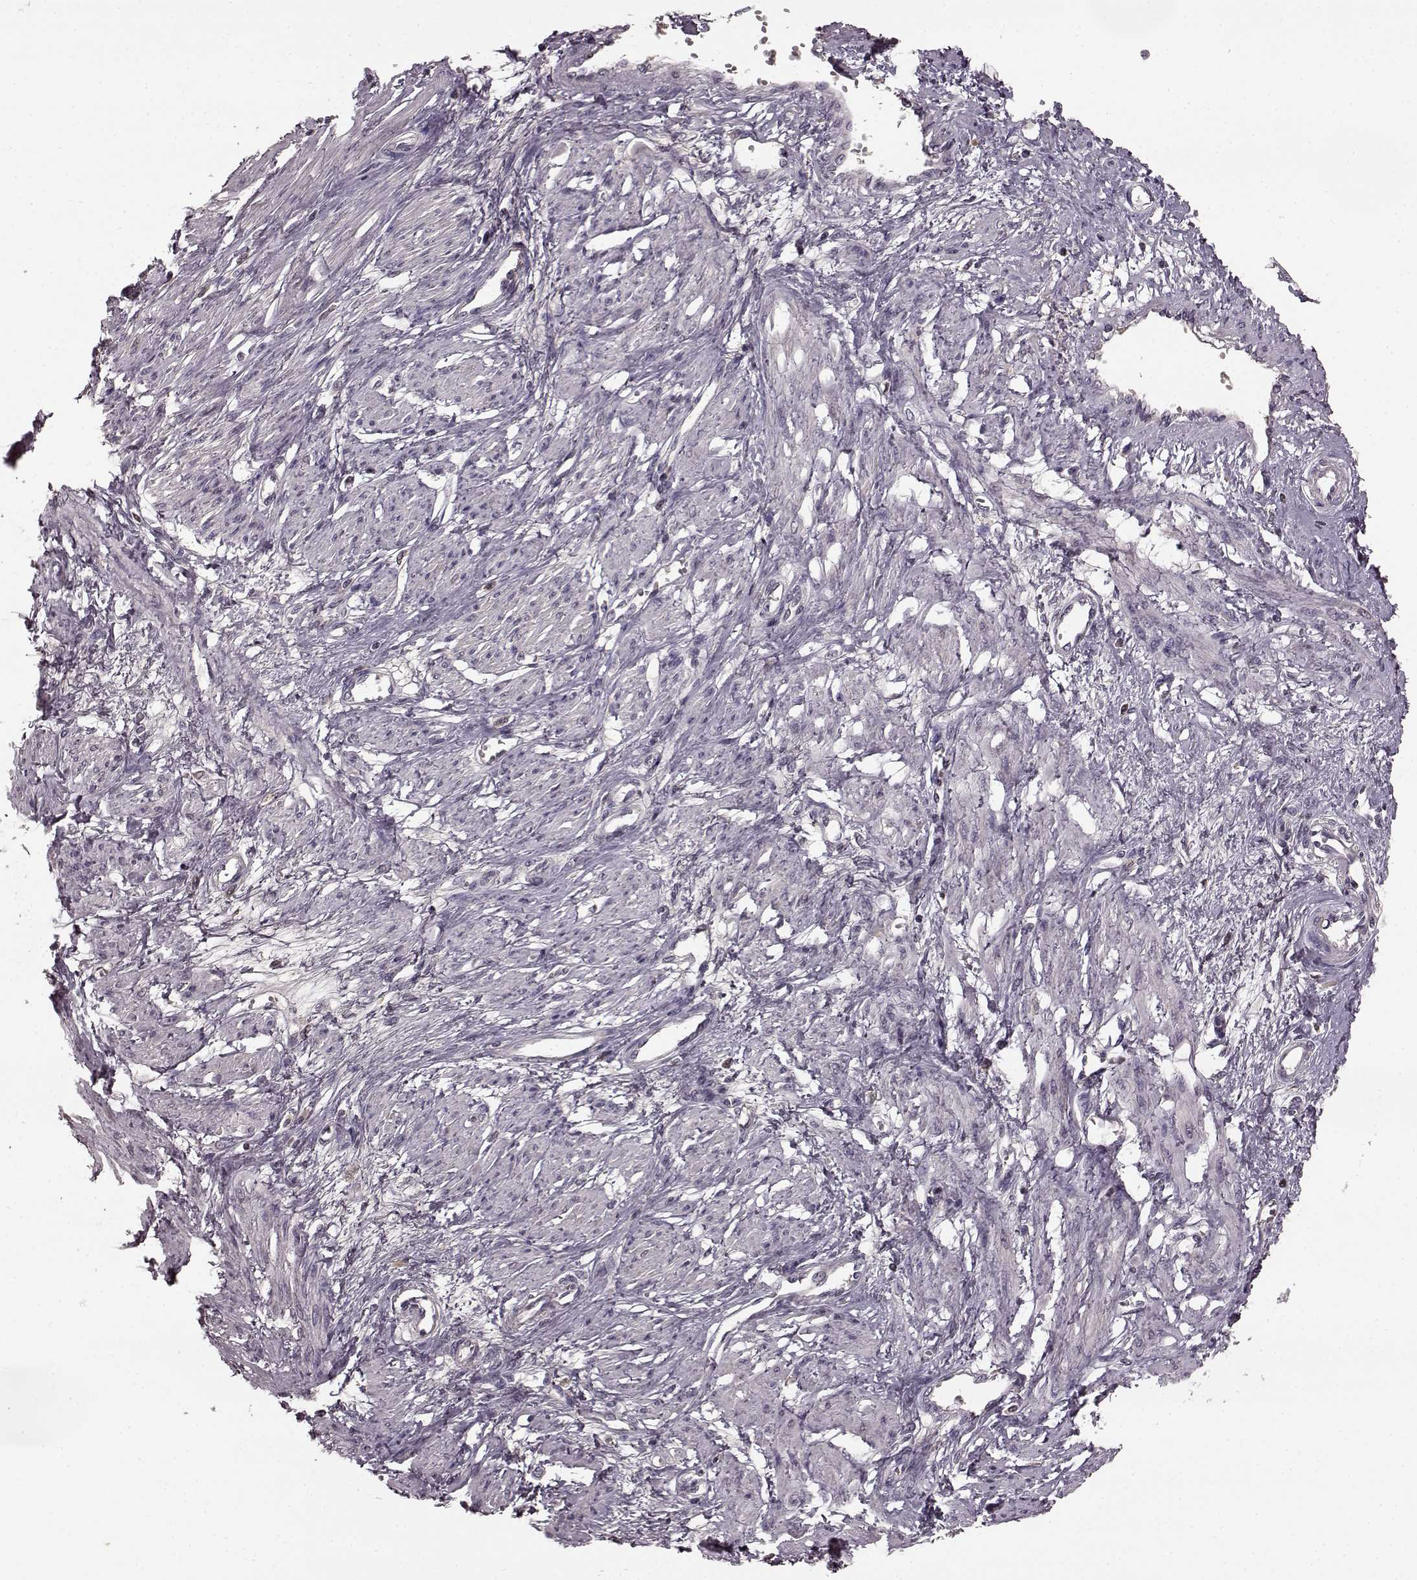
{"staining": {"intensity": "negative", "quantity": "none", "location": "none"}, "tissue": "smooth muscle", "cell_type": "Smooth muscle cells", "image_type": "normal", "snomed": [{"axis": "morphology", "description": "Normal tissue, NOS"}, {"axis": "topography", "description": "Smooth muscle"}, {"axis": "topography", "description": "Uterus"}], "caption": "The image demonstrates no staining of smooth muscle cells in unremarkable smooth muscle.", "gene": "NRL", "patient": {"sex": "female", "age": 39}}